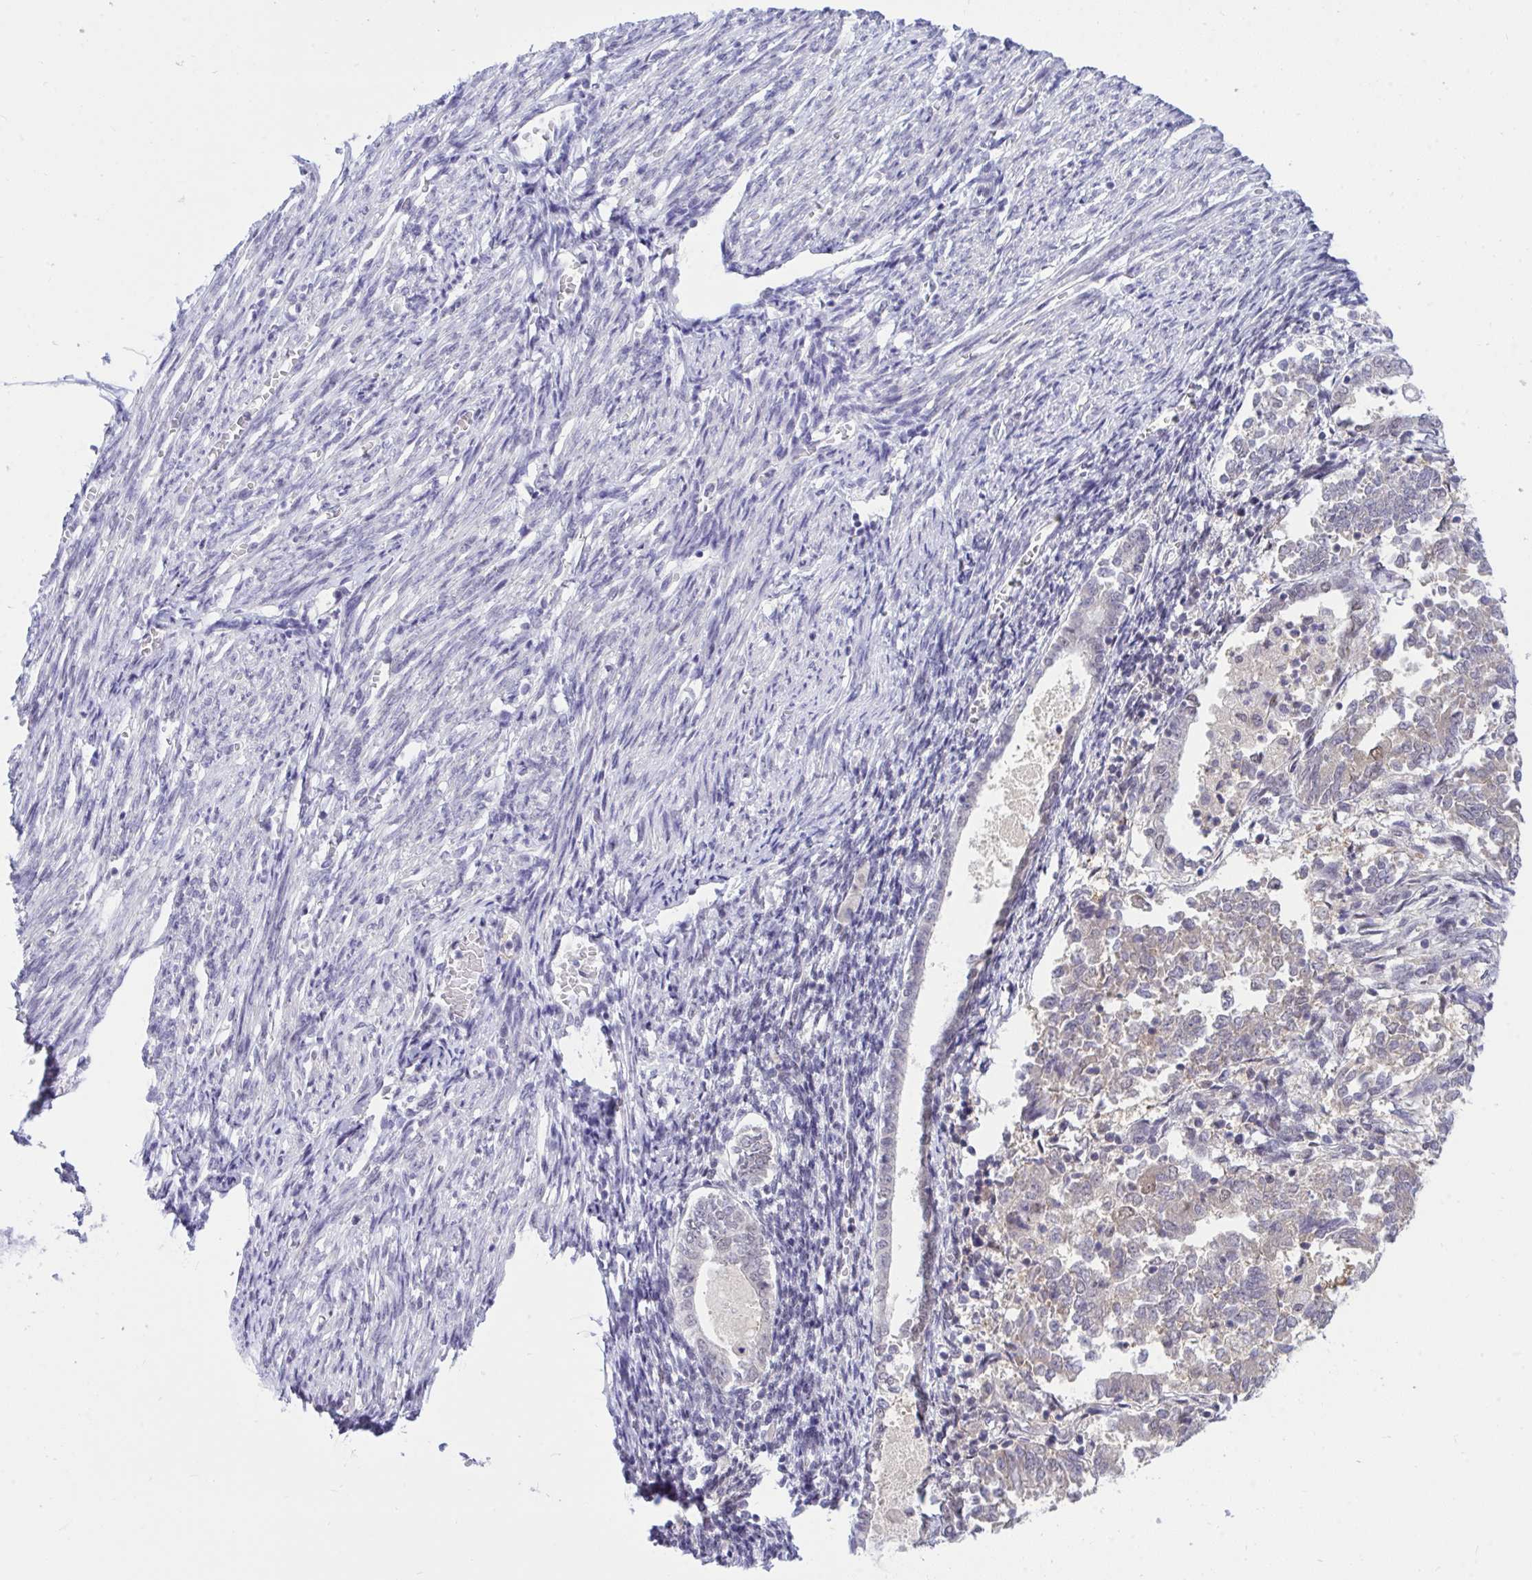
{"staining": {"intensity": "weak", "quantity": "<25%", "location": "cytoplasmic/membranous"}, "tissue": "endometrial cancer", "cell_type": "Tumor cells", "image_type": "cancer", "snomed": [{"axis": "morphology", "description": "Adenocarcinoma, NOS"}, {"axis": "topography", "description": "Endometrium"}], "caption": "Immunohistochemical staining of human endometrial cancer (adenocarcinoma) exhibits no significant expression in tumor cells.", "gene": "THOP1", "patient": {"sex": "female", "age": 65}}